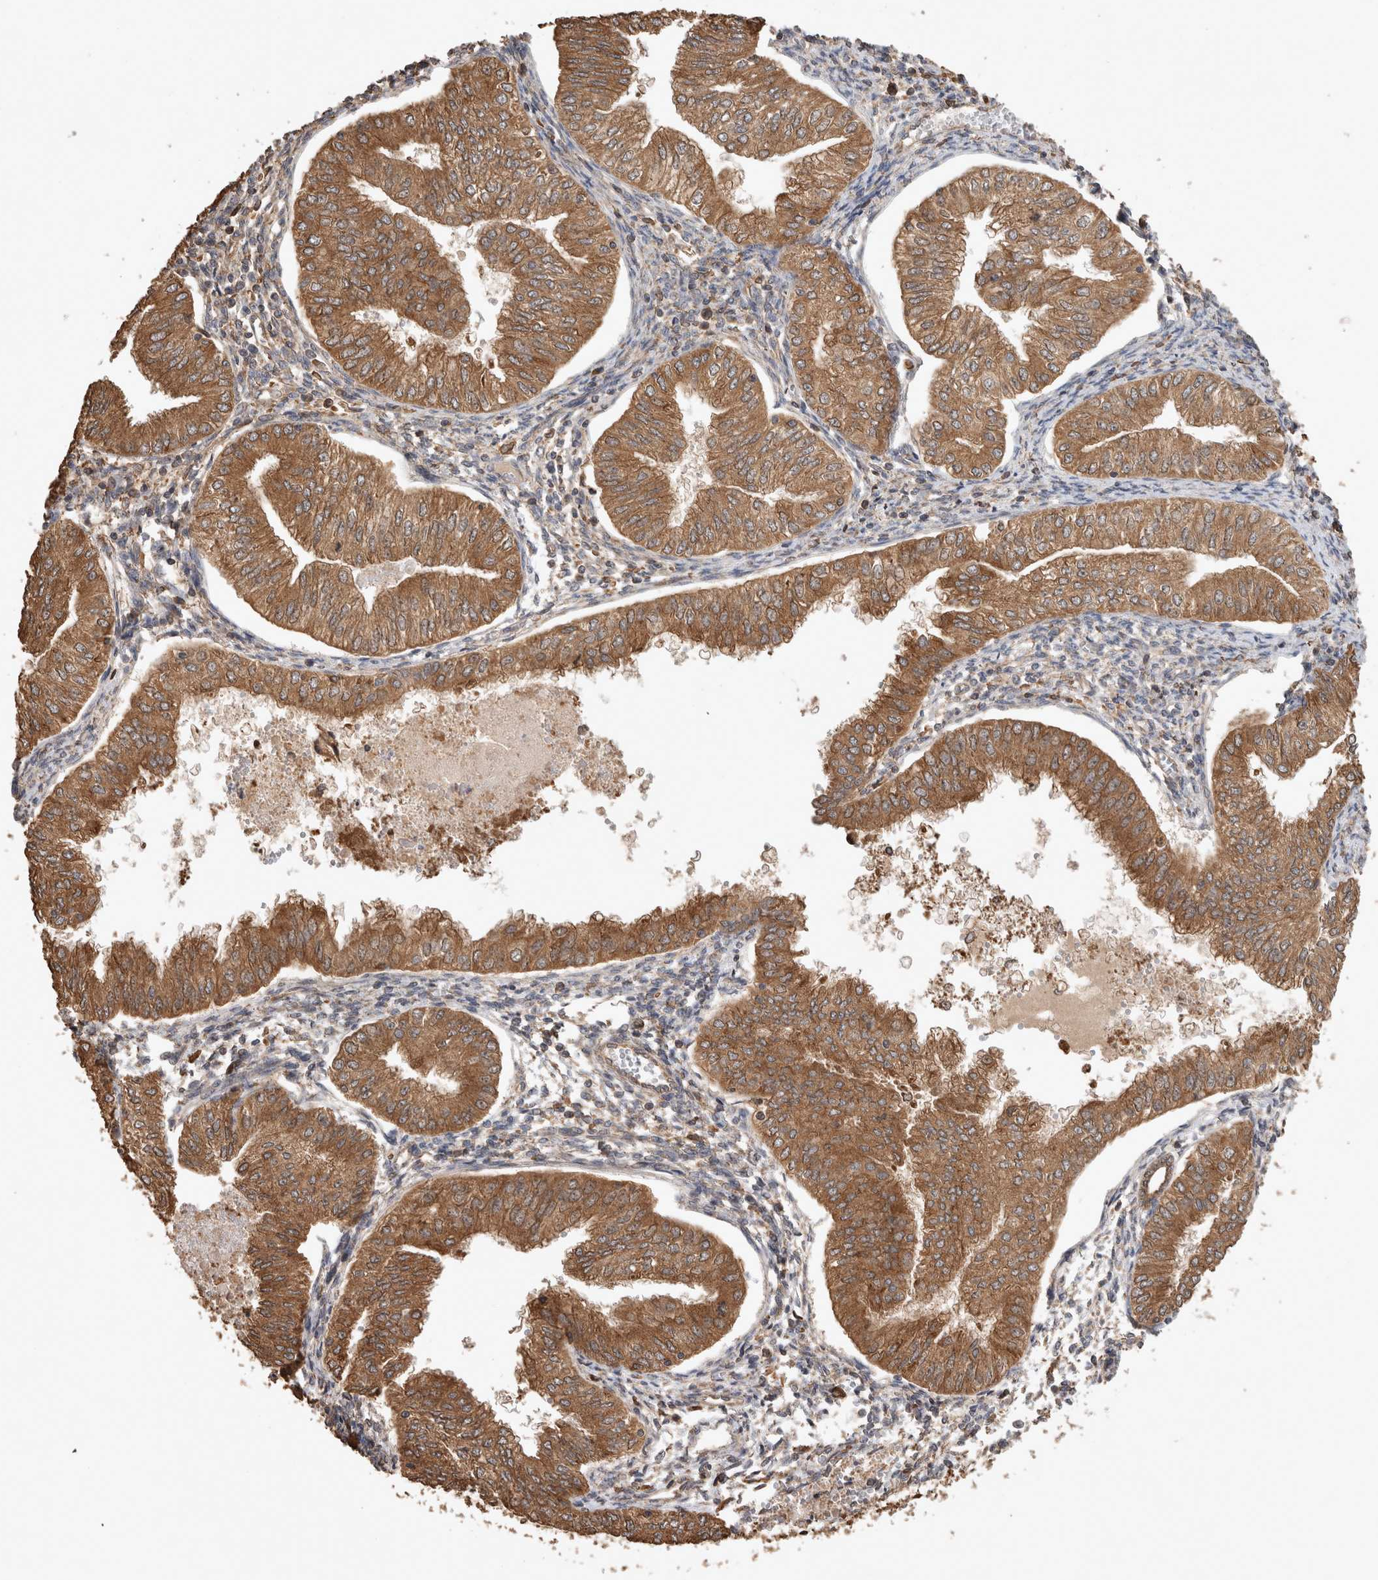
{"staining": {"intensity": "strong", "quantity": ">75%", "location": "cytoplasmic/membranous"}, "tissue": "endometrial cancer", "cell_type": "Tumor cells", "image_type": "cancer", "snomed": [{"axis": "morphology", "description": "Normal tissue, NOS"}, {"axis": "morphology", "description": "Adenocarcinoma, NOS"}, {"axis": "topography", "description": "Endometrium"}], "caption": "This is a photomicrograph of IHC staining of endometrial cancer, which shows strong positivity in the cytoplasmic/membranous of tumor cells.", "gene": "OTUD7B", "patient": {"sex": "female", "age": 53}}